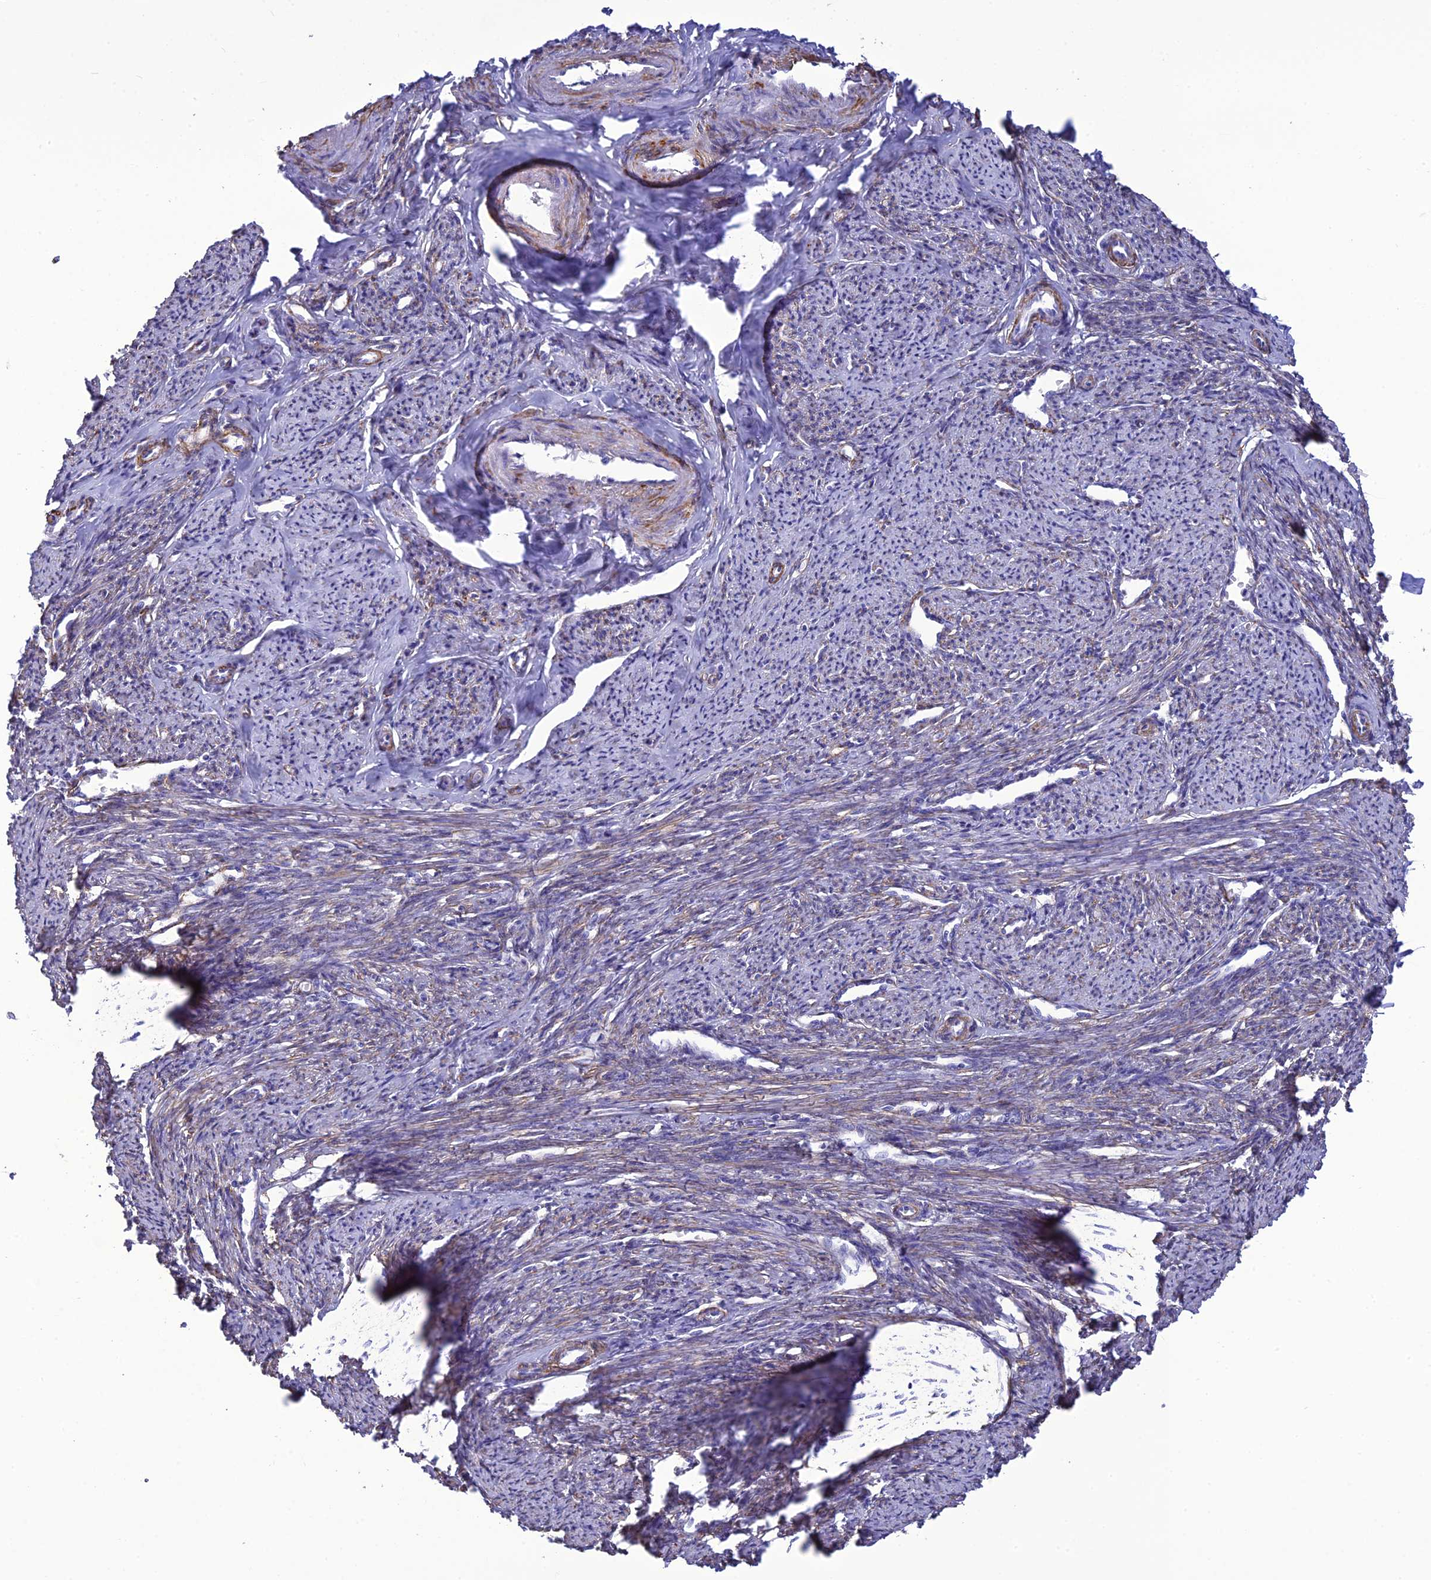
{"staining": {"intensity": "moderate", "quantity": "25%-75%", "location": "cytoplasmic/membranous"}, "tissue": "smooth muscle", "cell_type": "Smooth muscle cells", "image_type": "normal", "snomed": [{"axis": "morphology", "description": "Normal tissue, NOS"}, {"axis": "topography", "description": "Smooth muscle"}, {"axis": "topography", "description": "Uterus"}], "caption": "Unremarkable smooth muscle exhibits moderate cytoplasmic/membranous expression in approximately 25%-75% of smooth muscle cells, visualized by immunohistochemistry.", "gene": "NKD1", "patient": {"sex": "female", "age": 59}}